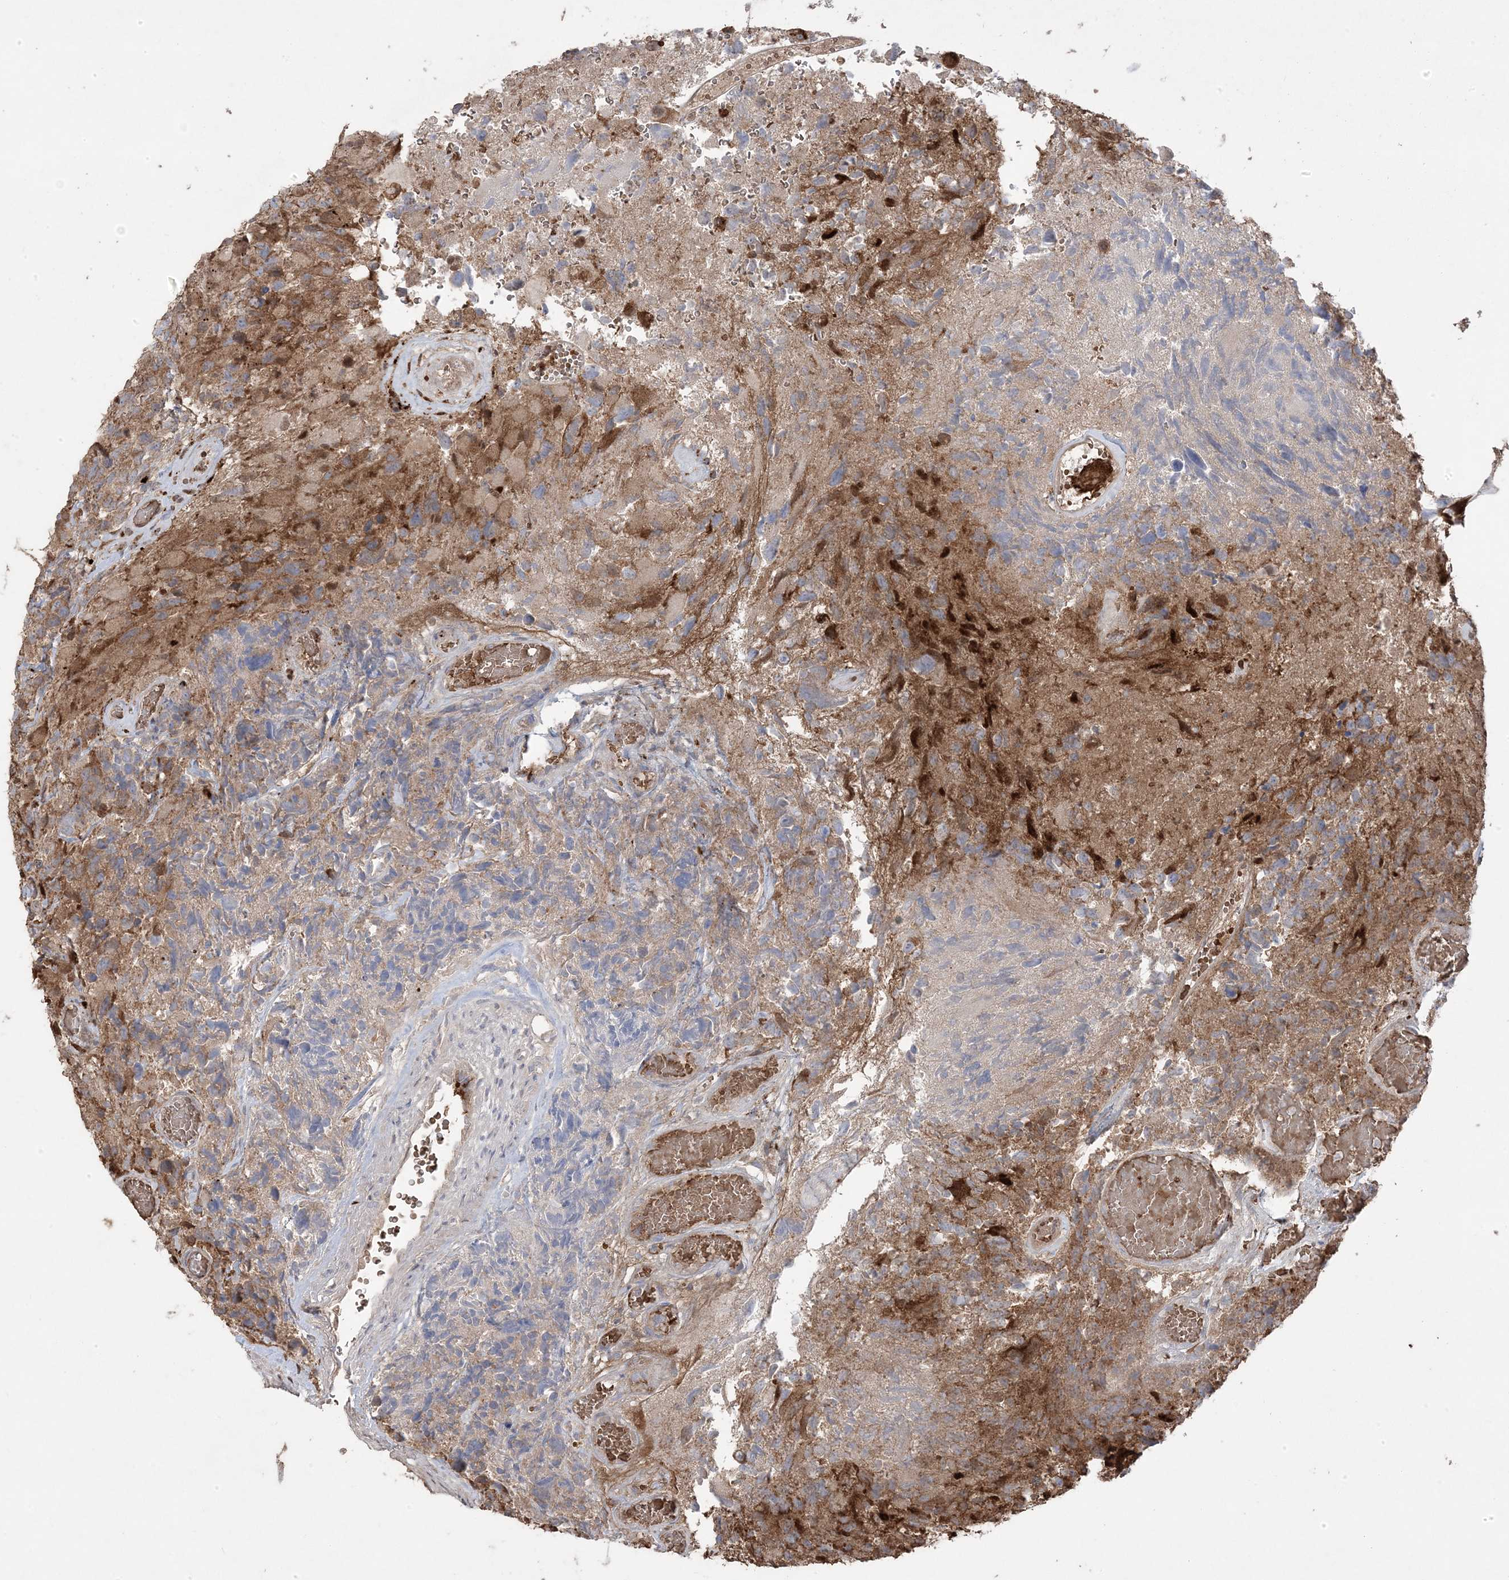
{"staining": {"intensity": "moderate", "quantity": "<25%", "location": "cytoplasmic/membranous"}, "tissue": "glioma", "cell_type": "Tumor cells", "image_type": "cancer", "snomed": [{"axis": "morphology", "description": "Glioma, malignant, High grade"}, {"axis": "topography", "description": "Brain"}], "caption": "This image reveals high-grade glioma (malignant) stained with immunohistochemistry to label a protein in brown. The cytoplasmic/membranous of tumor cells show moderate positivity for the protein. Nuclei are counter-stained blue.", "gene": "PPOX", "patient": {"sex": "male", "age": 69}}